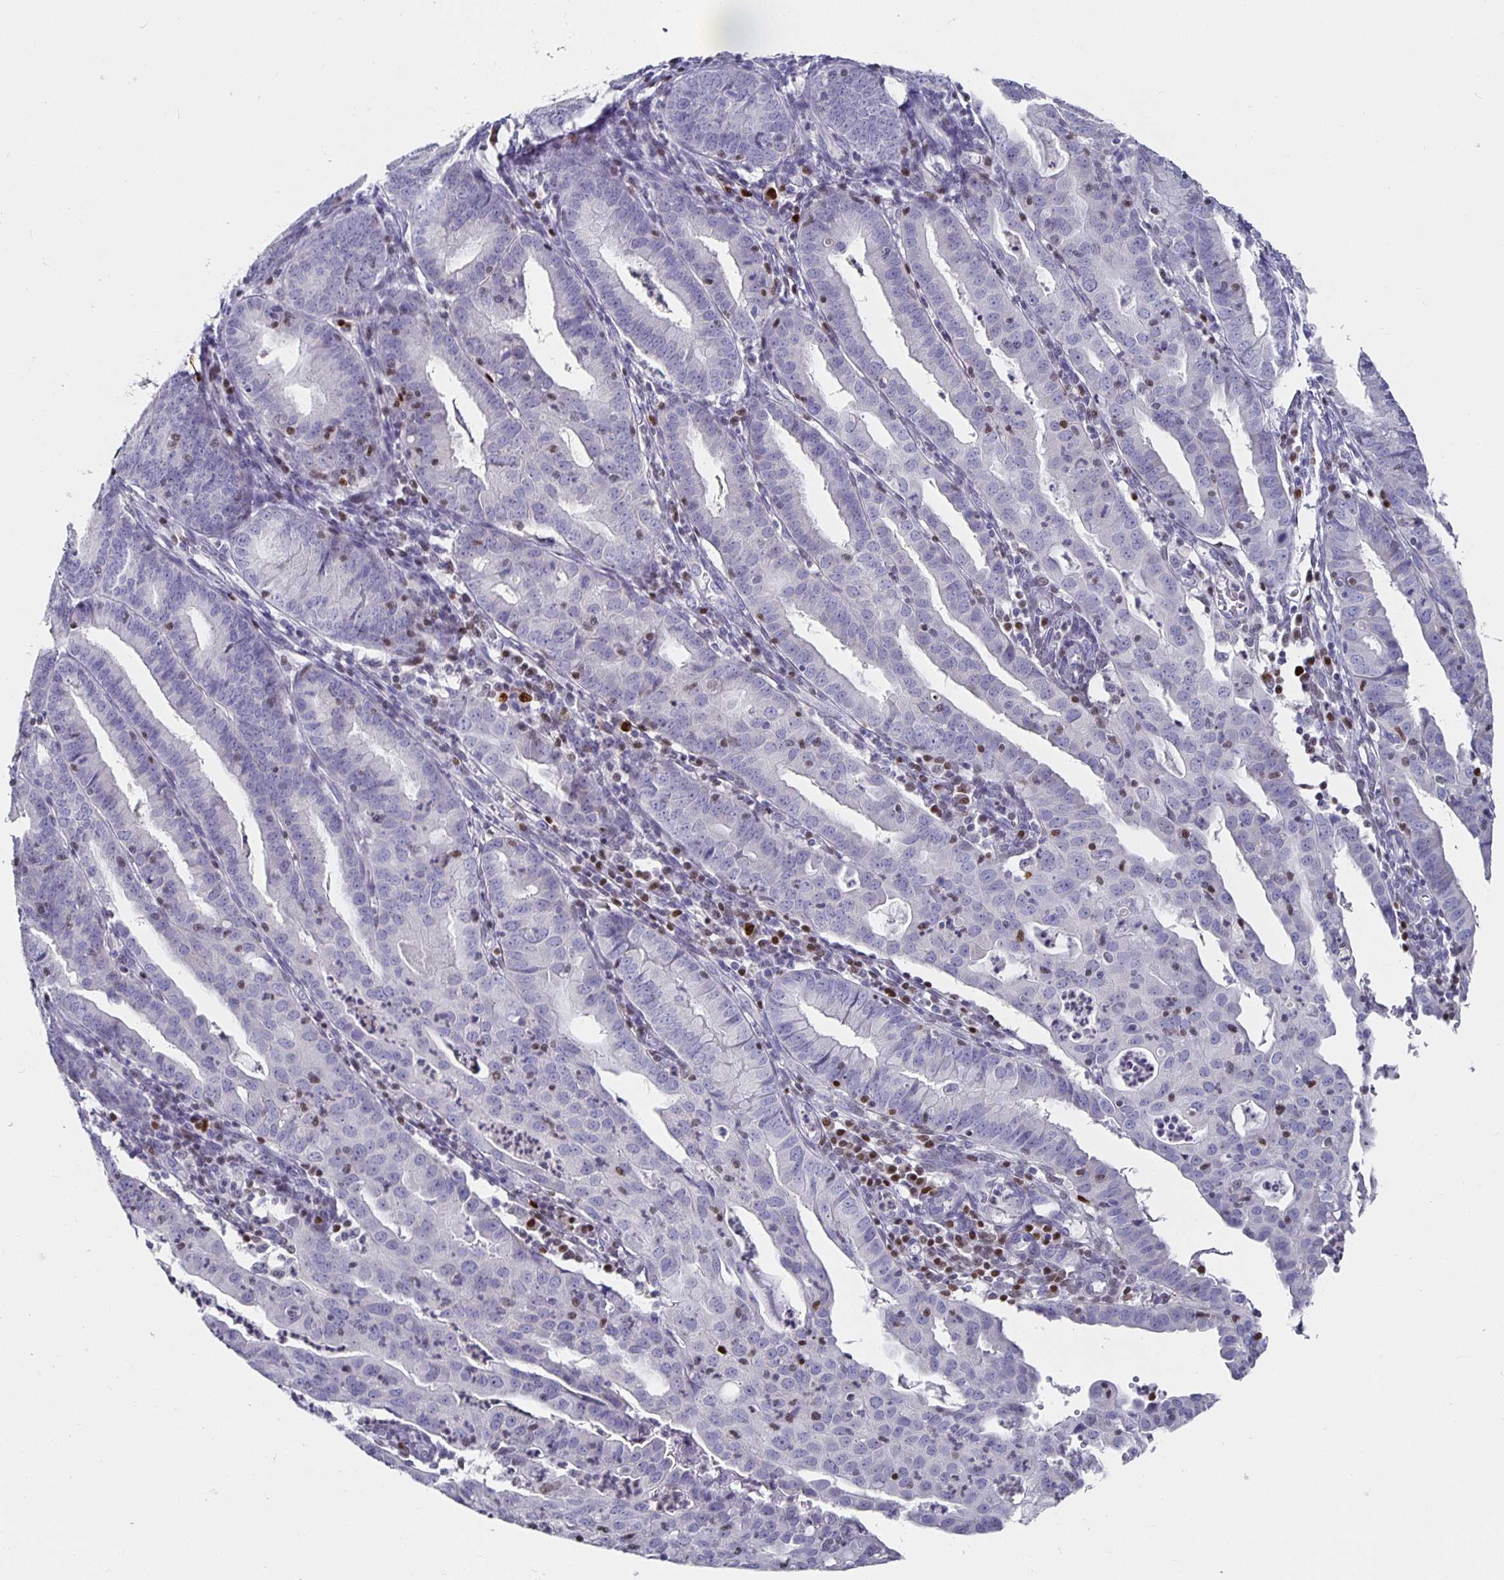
{"staining": {"intensity": "negative", "quantity": "none", "location": "none"}, "tissue": "endometrial cancer", "cell_type": "Tumor cells", "image_type": "cancer", "snomed": [{"axis": "morphology", "description": "Adenocarcinoma, NOS"}, {"axis": "topography", "description": "Endometrium"}], "caption": "The IHC photomicrograph has no significant staining in tumor cells of adenocarcinoma (endometrial) tissue.", "gene": "RUNX2", "patient": {"sex": "female", "age": 60}}